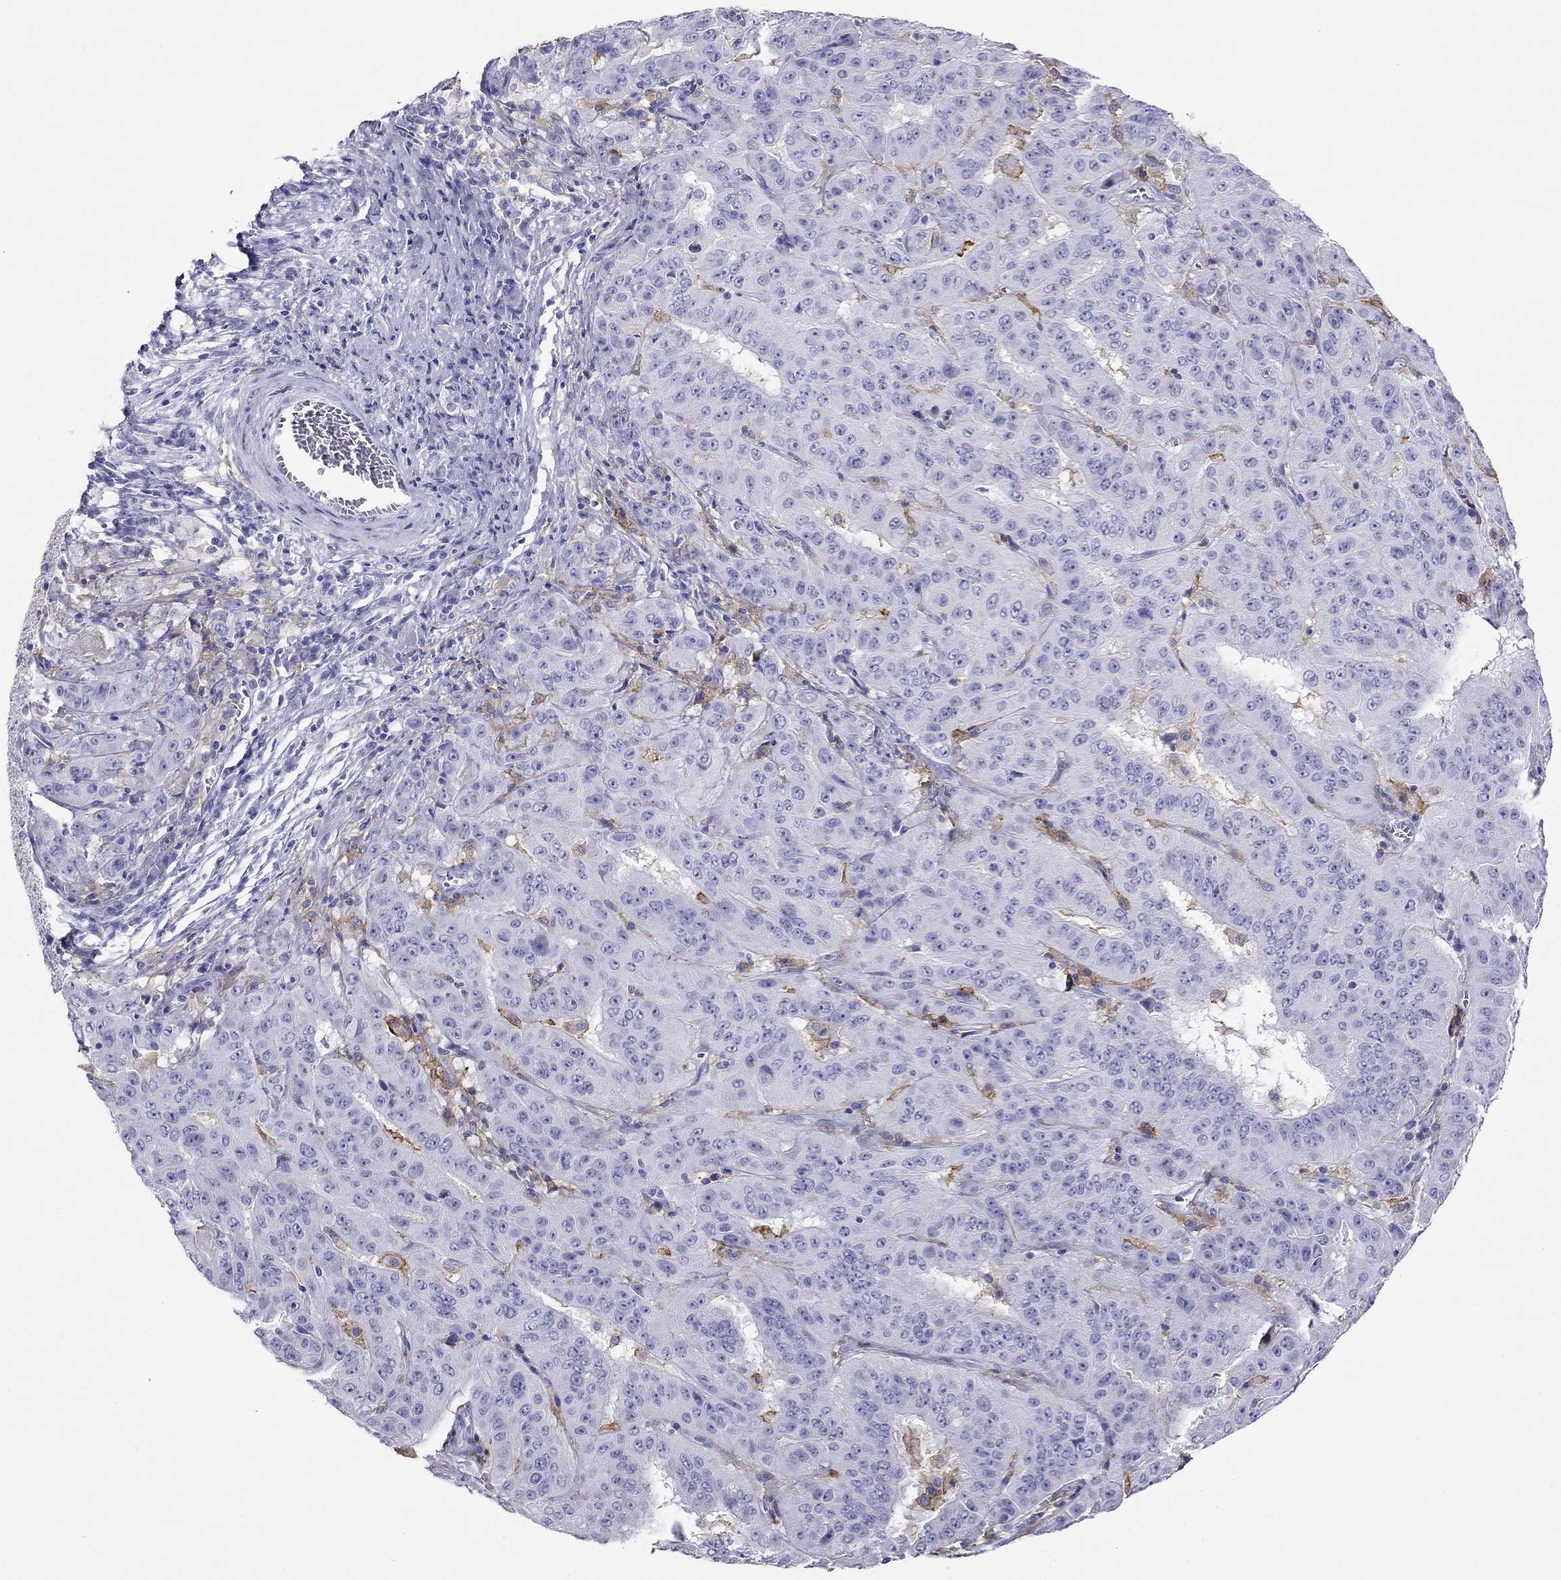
{"staining": {"intensity": "negative", "quantity": "none", "location": "none"}, "tissue": "pancreatic cancer", "cell_type": "Tumor cells", "image_type": "cancer", "snomed": [{"axis": "morphology", "description": "Adenocarcinoma, NOS"}, {"axis": "topography", "description": "Pancreas"}], "caption": "High power microscopy photomicrograph of an IHC histopathology image of adenocarcinoma (pancreatic), revealing no significant positivity in tumor cells.", "gene": "HLA-DQB2", "patient": {"sex": "male", "age": 63}}